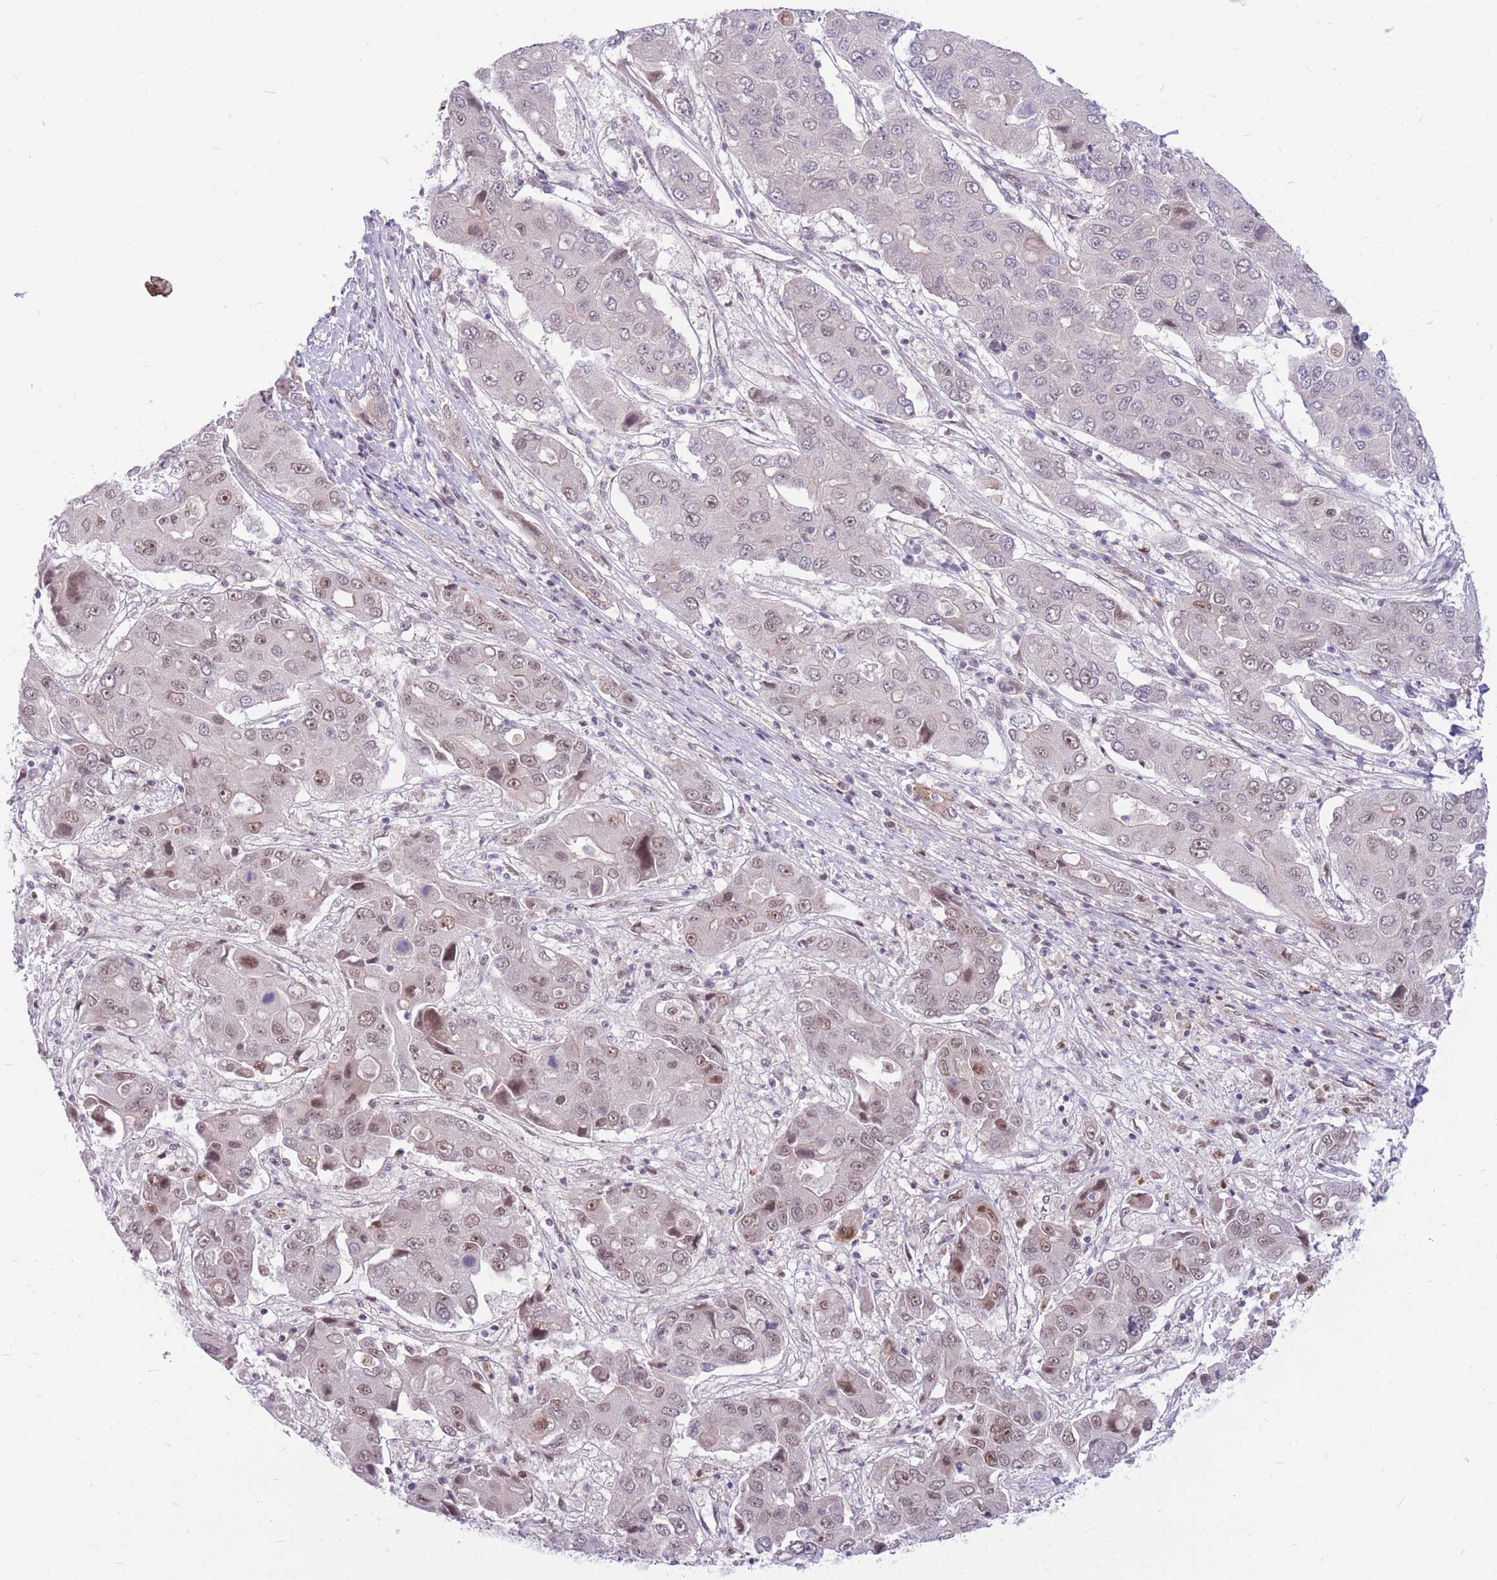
{"staining": {"intensity": "weak", "quantity": "25%-75%", "location": "nuclear"}, "tissue": "liver cancer", "cell_type": "Tumor cells", "image_type": "cancer", "snomed": [{"axis": "morphology", "description": "Cholangiocarcinoma"}, {"axis": "topography", "description": "Liver"}], "caption": "Immunohistochemistry staining of cholangiocarcinoma (liver), which demonstrates low levels of weak nuclear staining in about 25%-75% of tumor cells indicating weak nuclear protein expression. The staining was performed using DAB (3,3'-diaminobenzidine) (brown) for protein detection and nuclei were counterstained in hematoxylin (blue).", "gene": "ERCC2", "patient": {"sex": "male", "age": 67}}